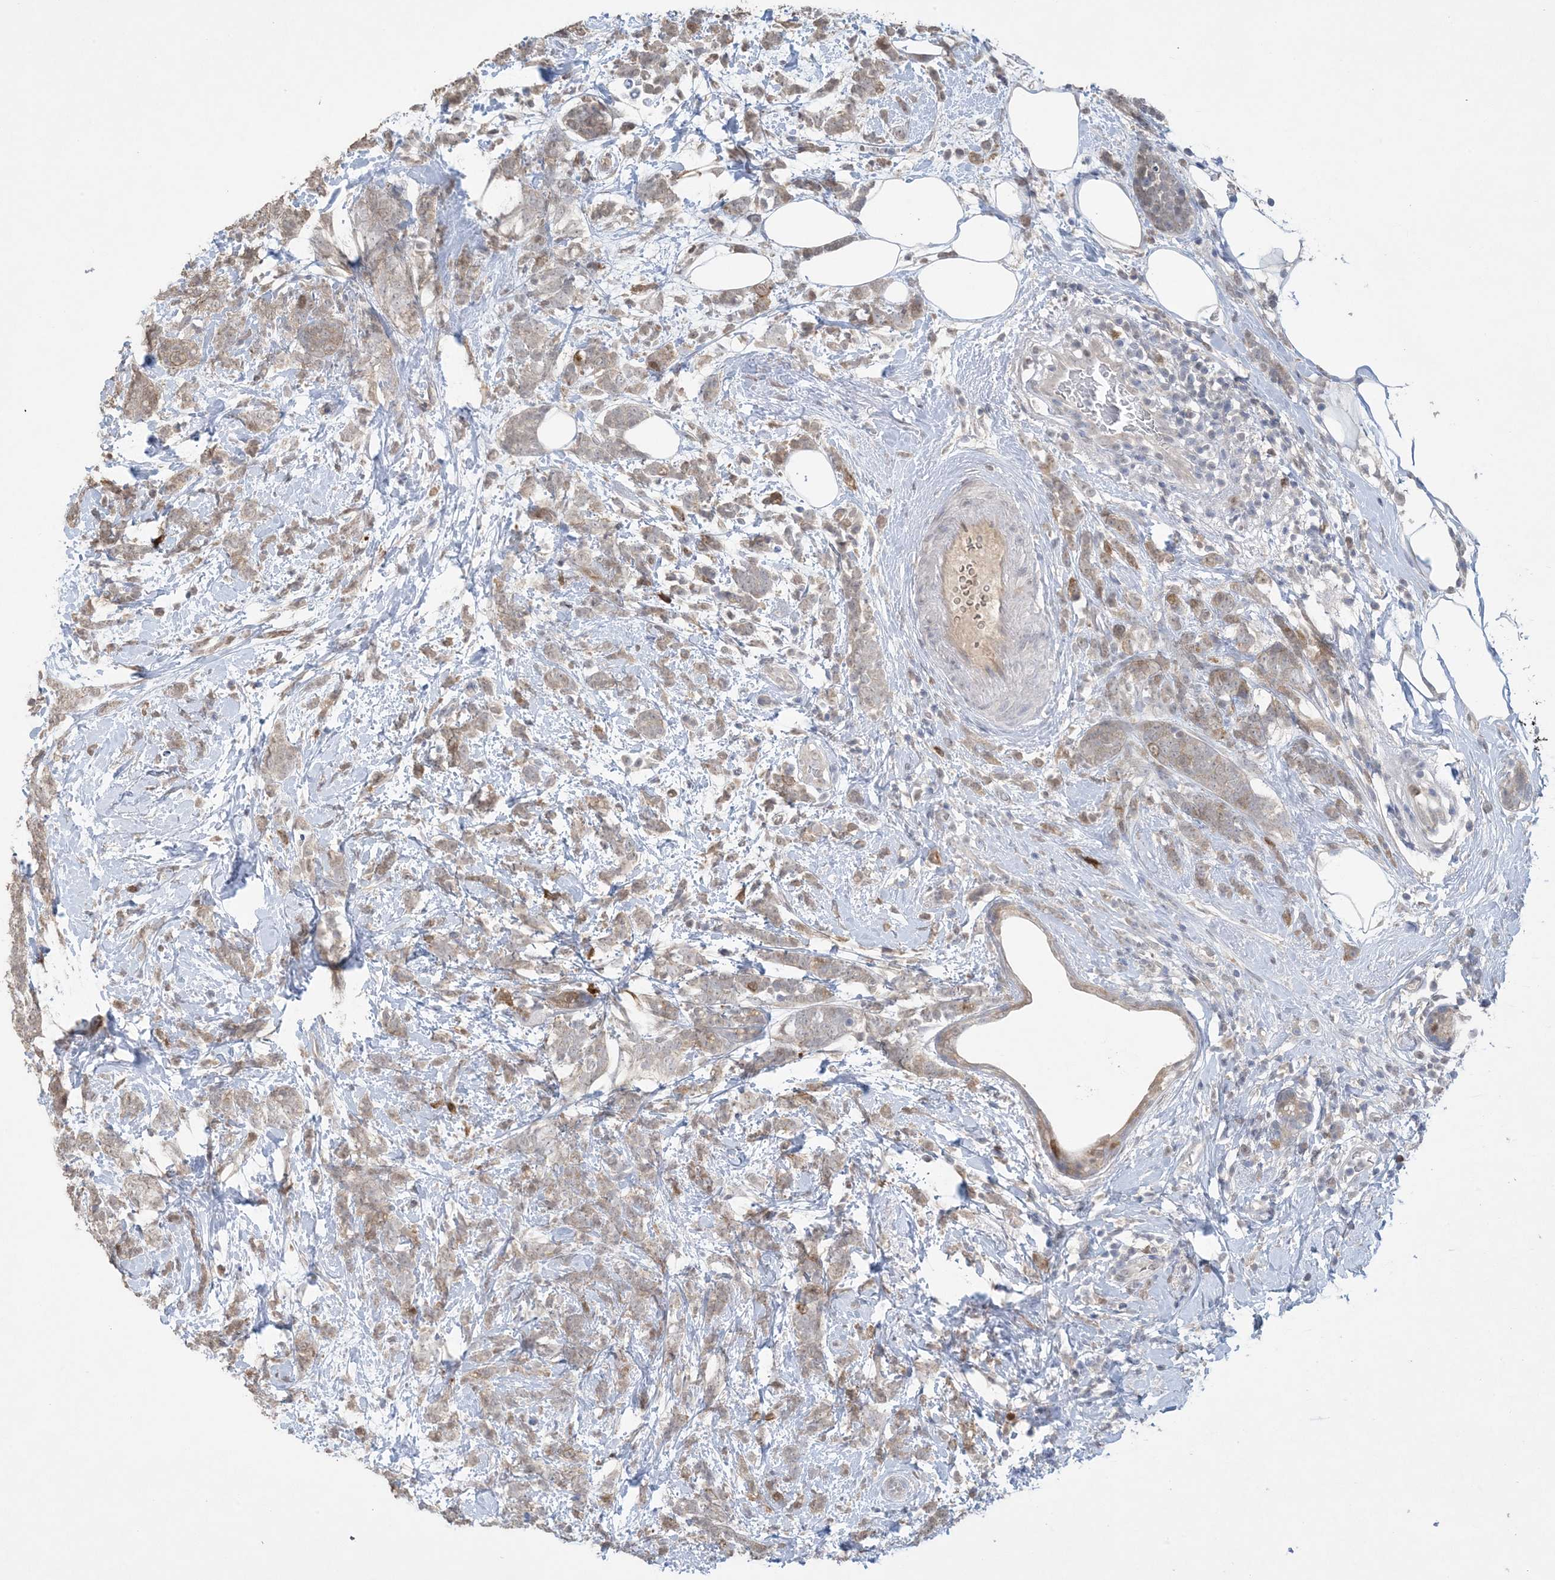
{"staining": {"intensity": "weak", "quantity": ">75%", "location": "cytoplasmic/membranous"}, "tissue": "breast cancer", "cell_type": "Tumor cells", "image_type": "cancer", "snomed": [{"axis": "morphology", "description": "Lobular carcinoma"}, {"axis": "topography", "description": "Breast"}], "caption": "This is a micrograph of IHC staining of breast cancer (lobular carcinoma), which shows weak expression in the cytoplasmic/membranous of tumor cells.", "gene": "HMGCS1", "patient": {"sex": "female", "age": 58}}